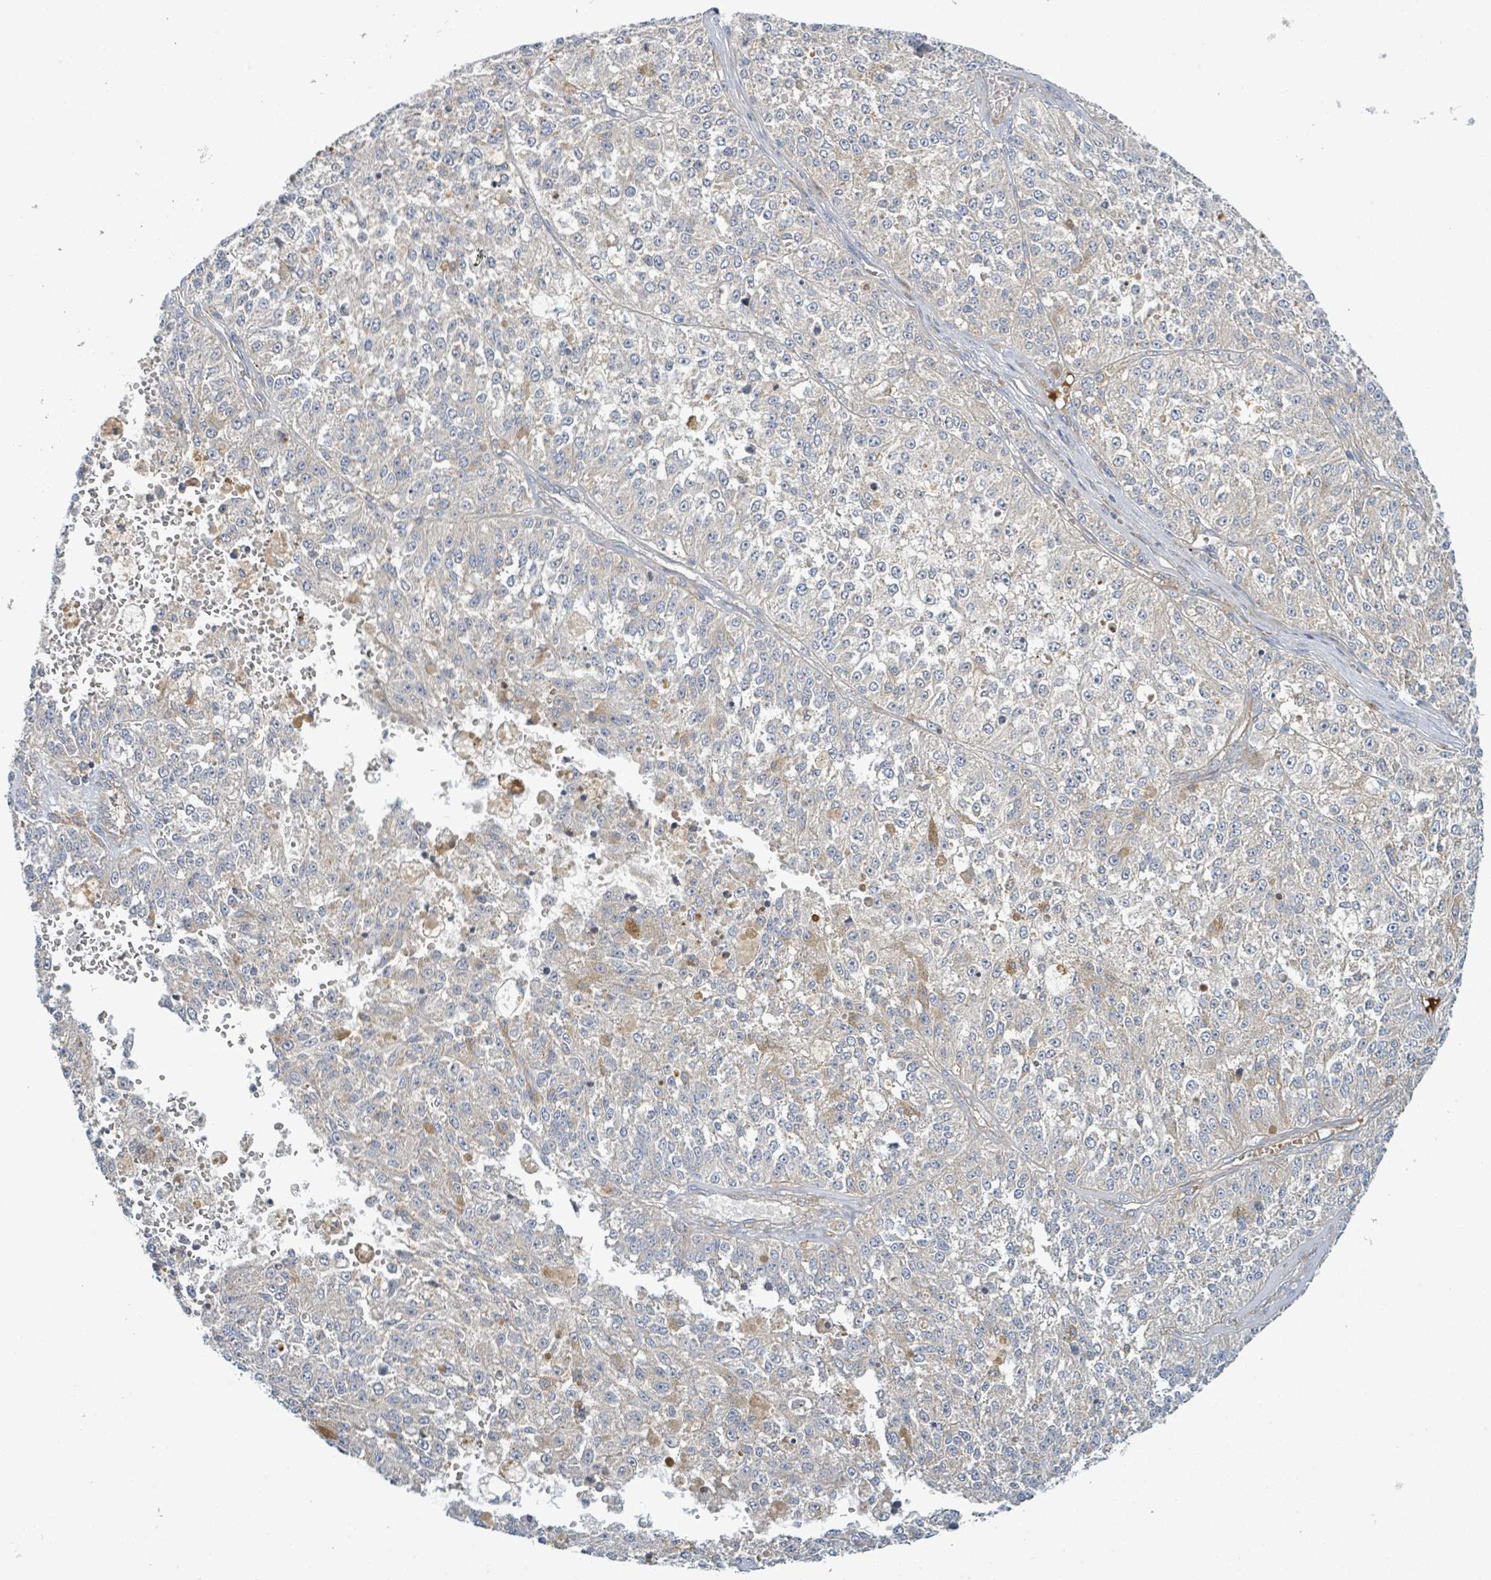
{"staining": {"intensity": "negative", "quantity": "none", "location": "none"}, "tissue": "melanoma", "cell_type": "Tumor cells", "image_type": "cancer", "snomed": [{"axis": "morphology", "description": "Malignant melanoma, NOS"}, {"axis": "topography", "description": "Skin"}], "caption": "IHC micrograph of neoplastic tissue: human malignant melanoma stained with DAB displays no significant protein staining in tumor cells. (Brightfield microscopy of DAB (3,3'-diaminobenzidine) immunohistochemistry at high magnification).", "gene": "CFAP210", "patient": {"sex": "female", "age": 64}}